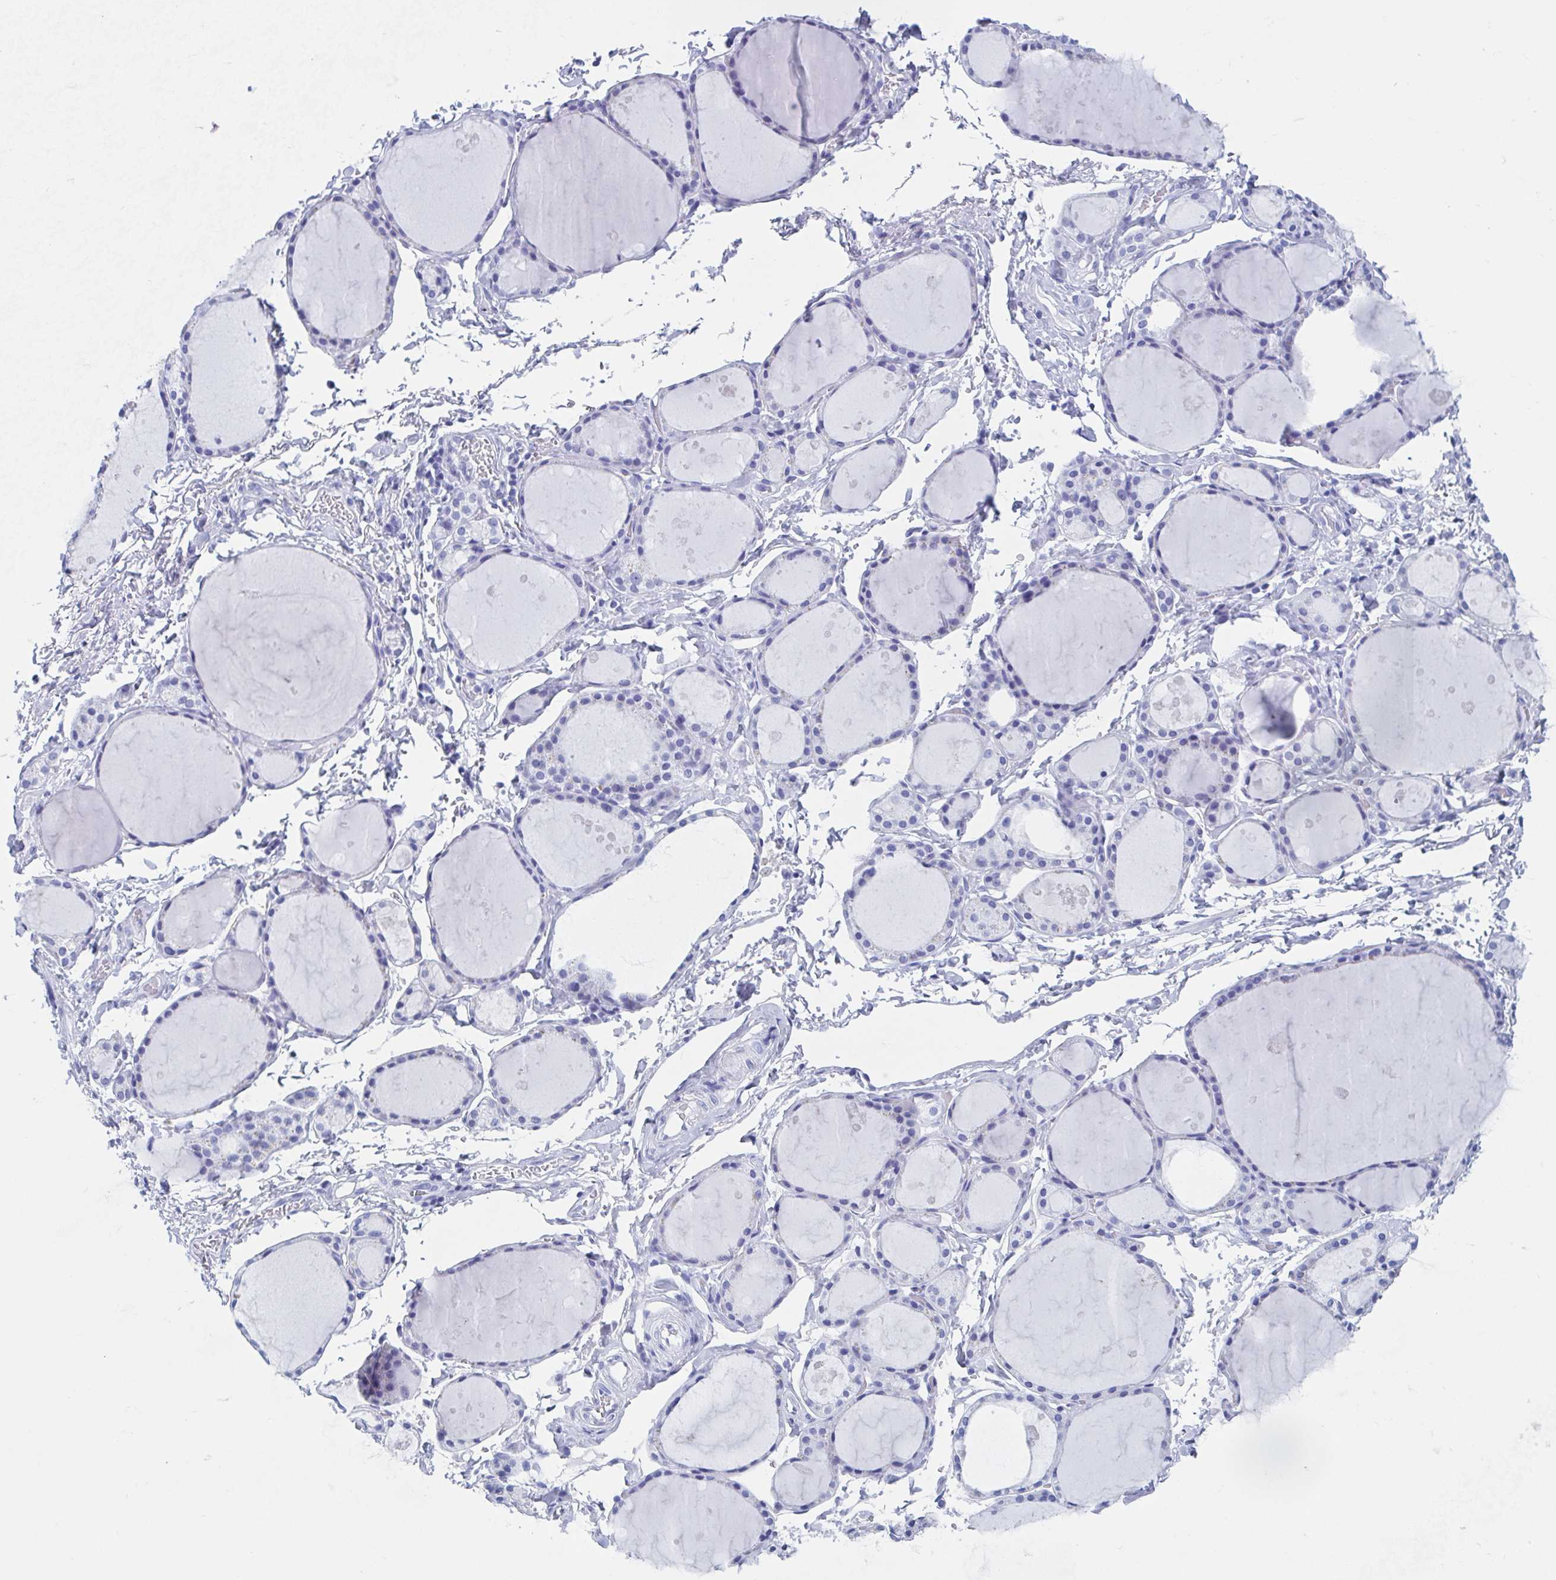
{"staining": {"intensity": "negative", "quantity": "none", "location": "none"}, "tissue": "thyroid gland", "cell_type": "Glandular cells", "image_type": "normal", "snomed": [{"axis": "morphology", "description": "Normal tissue, NOS"}, {"axis": "topography", "description": "Thyroid gland"}], "caption": "High power microscopy photomicrograph of an IHC photomicrograph of benign thyroid gland, revealing no significant expression in glandular cells.", "gene": "HDGFL1", "patient": {"sex": "male", "age": 68}}